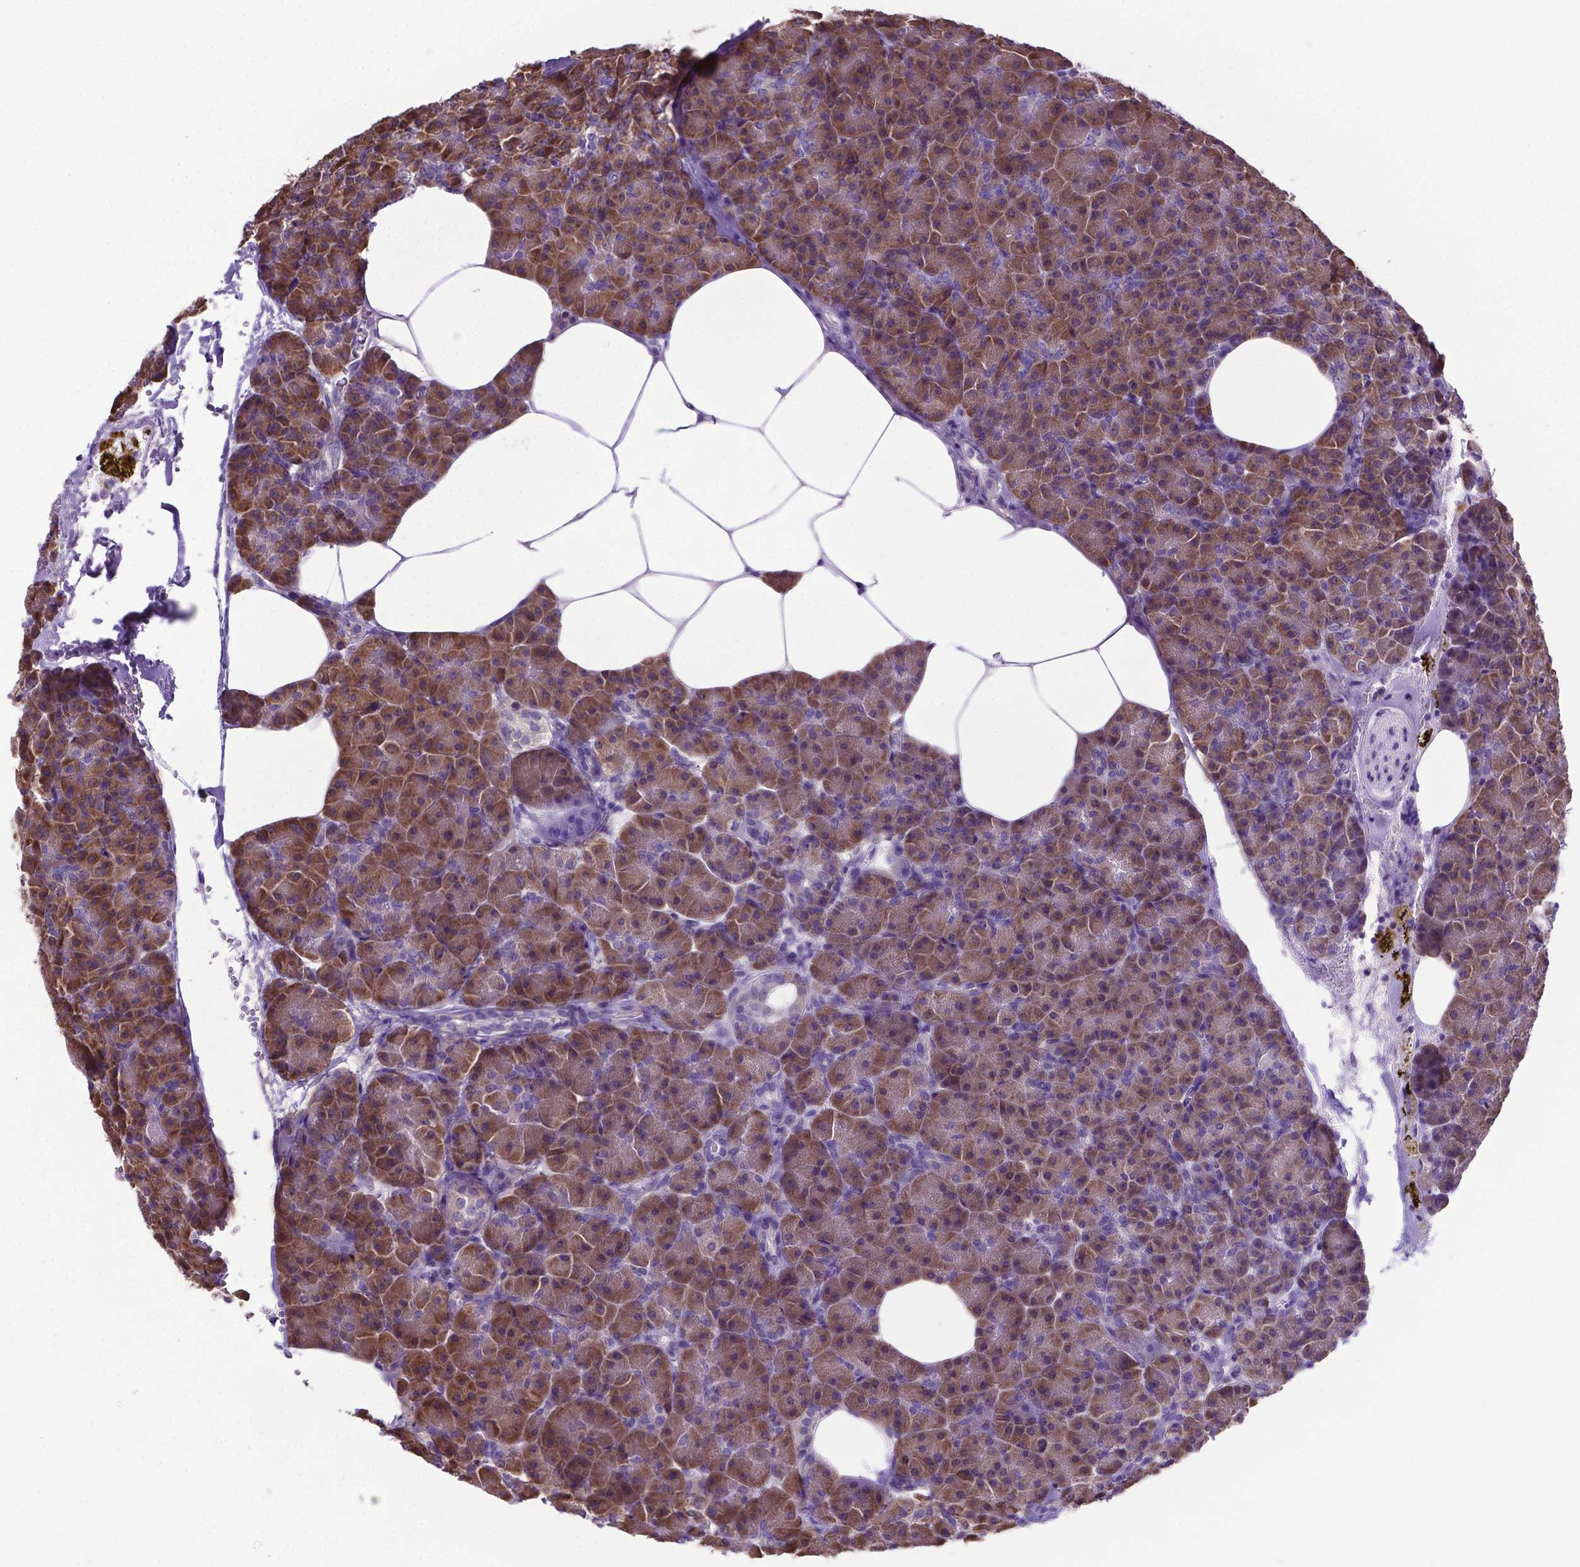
{"staining": {"intensity": "moderate", "quantity": ">75%", "location": "cytoplasmic/membranous"}, "tissue": "pancreas", "cell_type": "Exocrine glandular cells", "image_type": "normal", "snomed": [{"axis": "morphology", "description": "Normal tissue, NOS"}, {"axis": "topography", "description": "Pancreas"}], "caption": "Protein expression analysis of benign human pancreas reveals moderate cytoplasmic/membranous positivity in approximately >75% of exocrine glandular cells. Ihc stains the protein of interest in brown and the nuclei are stained blue.", "gene": "RPL6", "patient": {"sex": "female", "age": 45}}